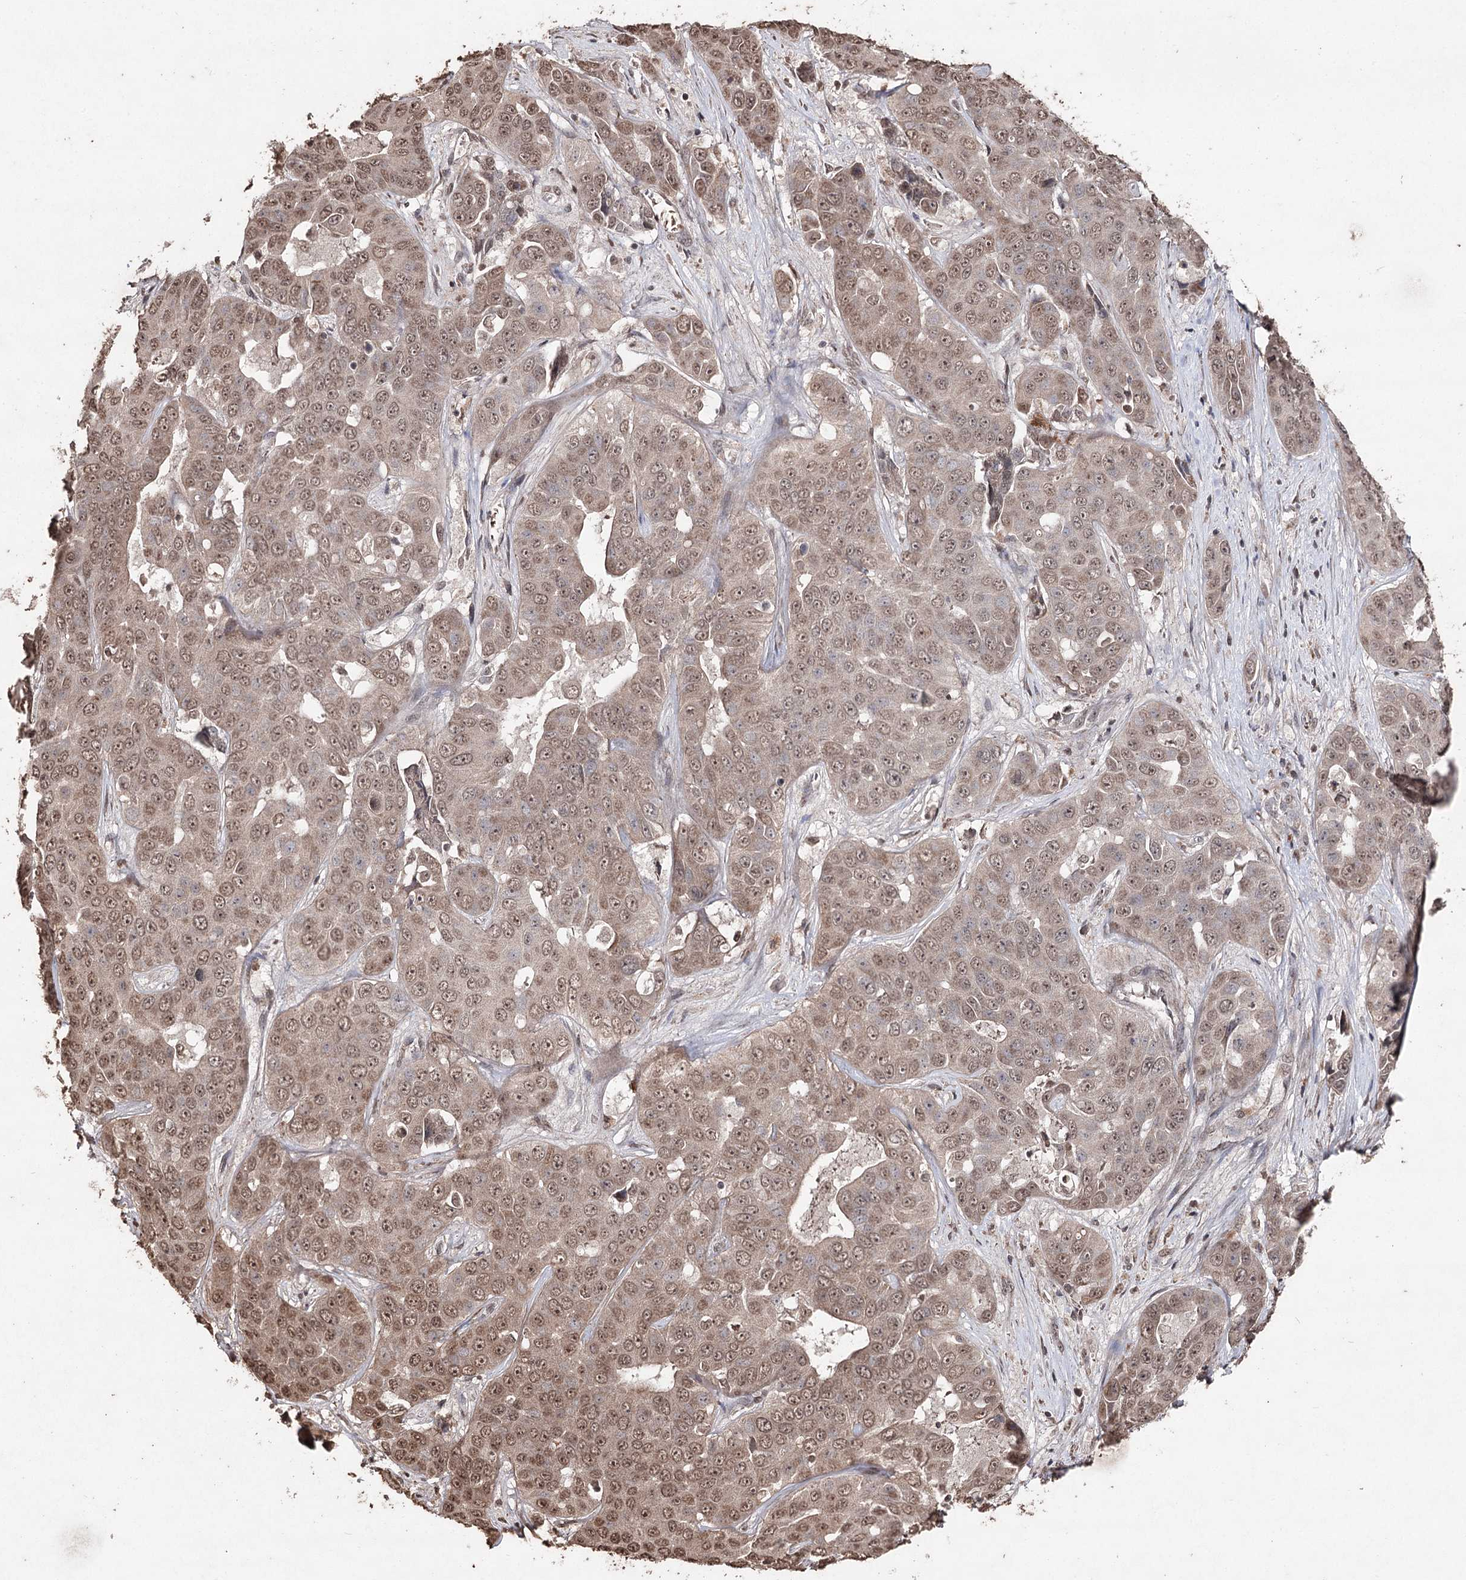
{"staining": {"intensity": "moderate", "quantity": ">75%", "location": "nuclear"}, "tissue": "liver cancer", "cell_type": "Tumor cells", "image_type": "cancer", "snomed": [{"axis": "morphology", "description": "Cholangiocarcinoma"}, {"axis": "topography", "description": "Liver"}], "caption": "This histopathology image exhibits liver cholangiocarcinoma stained with IHC to label a protein in brown. The nuclear of tumor cells show moderate positivity for the protein. Nuclei are counter-stained blue.", "gene": "ATG14", "patient": {"sex": "female", "age": 52}}